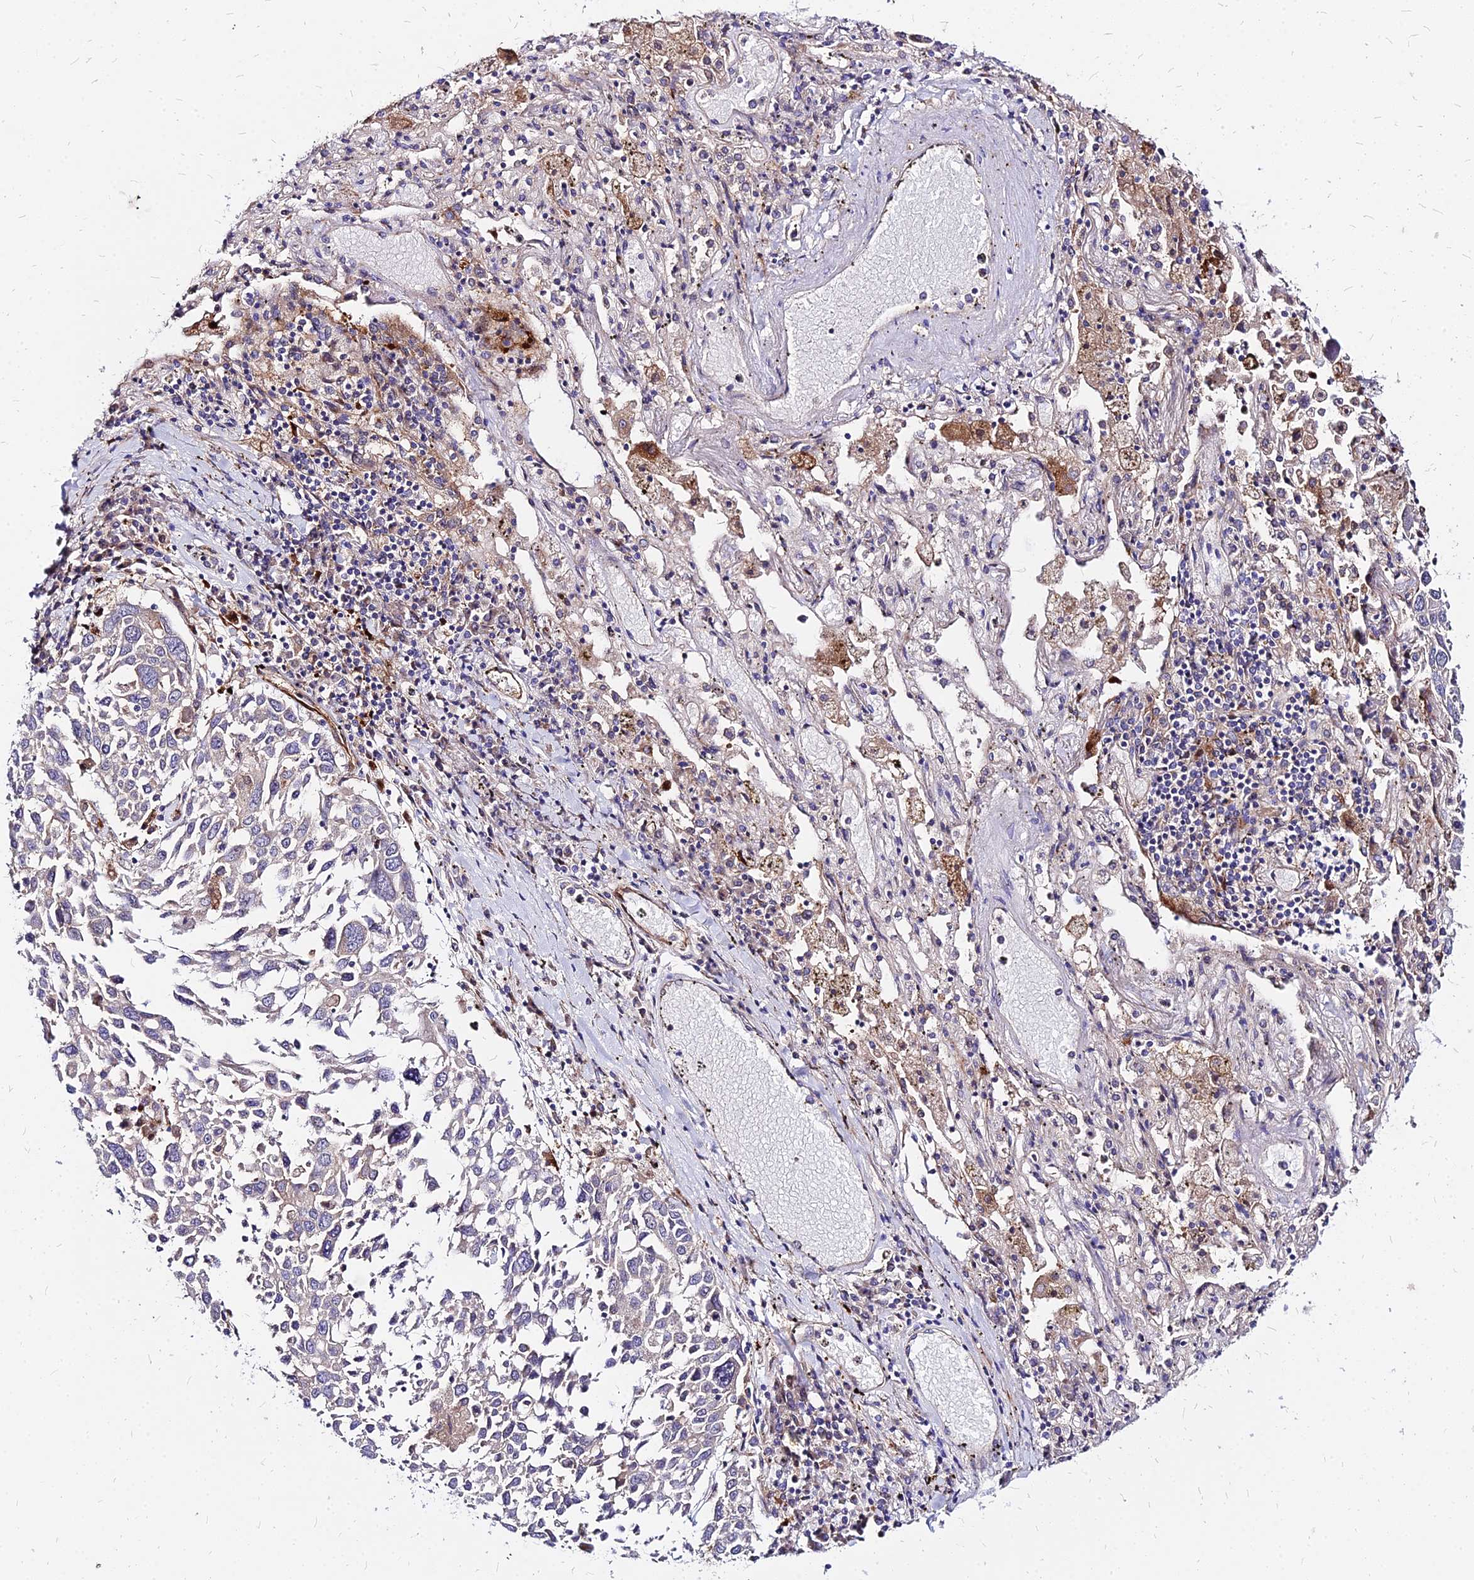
{"staining": {"intensity": "negative", "quantity": "none", "location": "none"}, "tissue": "lung cancer", "cell_type": "Tumor cells", "image_type": "cancer", "snomed": [{"axis": "morphology", "description": "Squamous cell carcinoma, NOS"}, {"axis": "topography", "description": "Lung"}], "caption": "There is no significant positivity in tumor cells of squamous cell carcinoma (lung).", "gene": "COMMD10", "patient": {"sex": "male", "age": 65}}